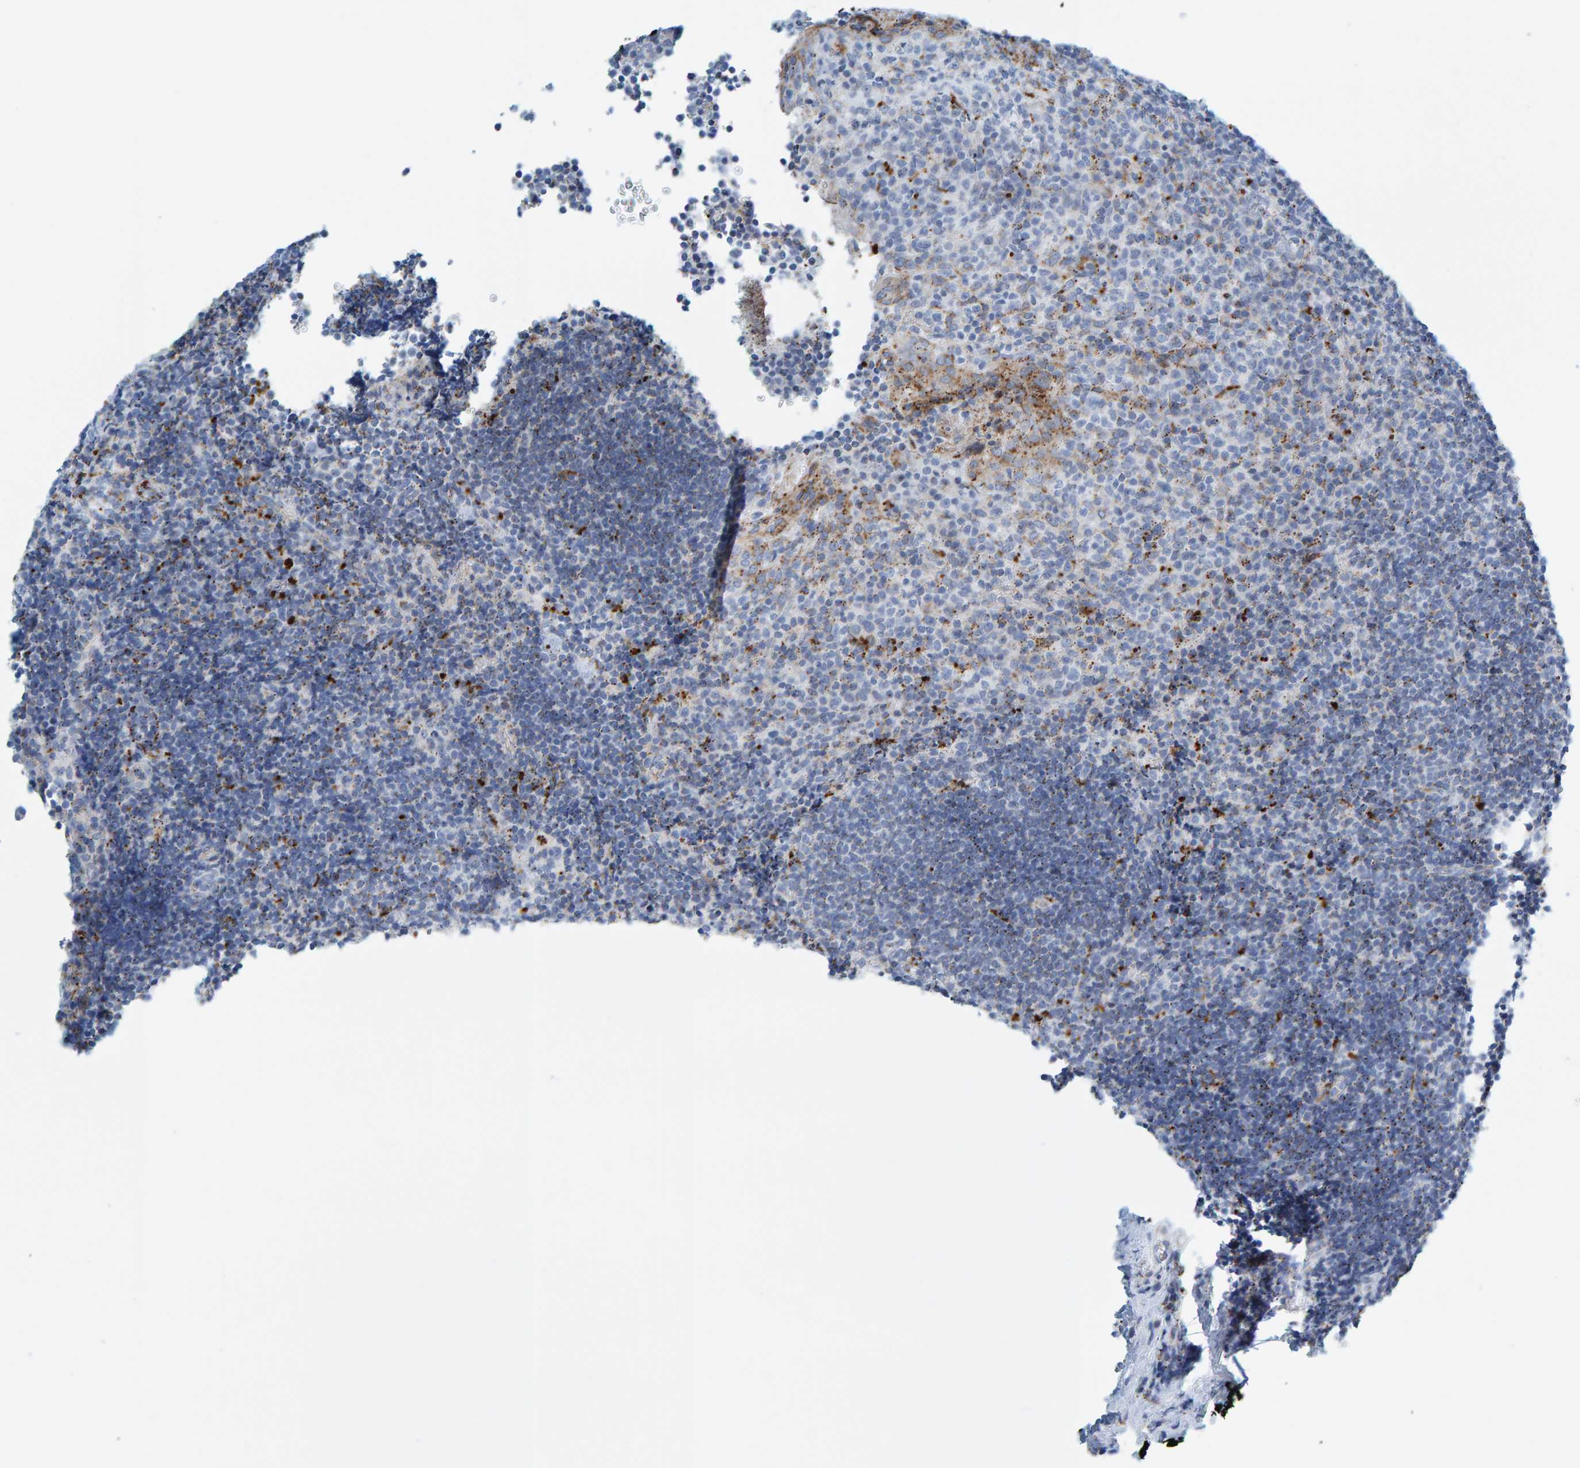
{"staining": {"intensity": "moderate", "quantity": "<25%", "location": "cytoplasmic/membranous"}, "tissue": "lymphoma", "cell_type": "Tumor cells", "image_type": "cancer", "snomed": [{"axis": "morphology", "description": "Malignant lymphoma, non-Hodgkin's type, High grade"}, {"axis": "topography", "description": "Tonsil"}], "caption": "There is low levels of moderate cytoplasmic/membranous expression in tumor cells of lymphoma, as demonstrated by immunohistochemical staining (brown color).", "gene": "BIN3", "patient": {"sex": "female", "age": 36}}